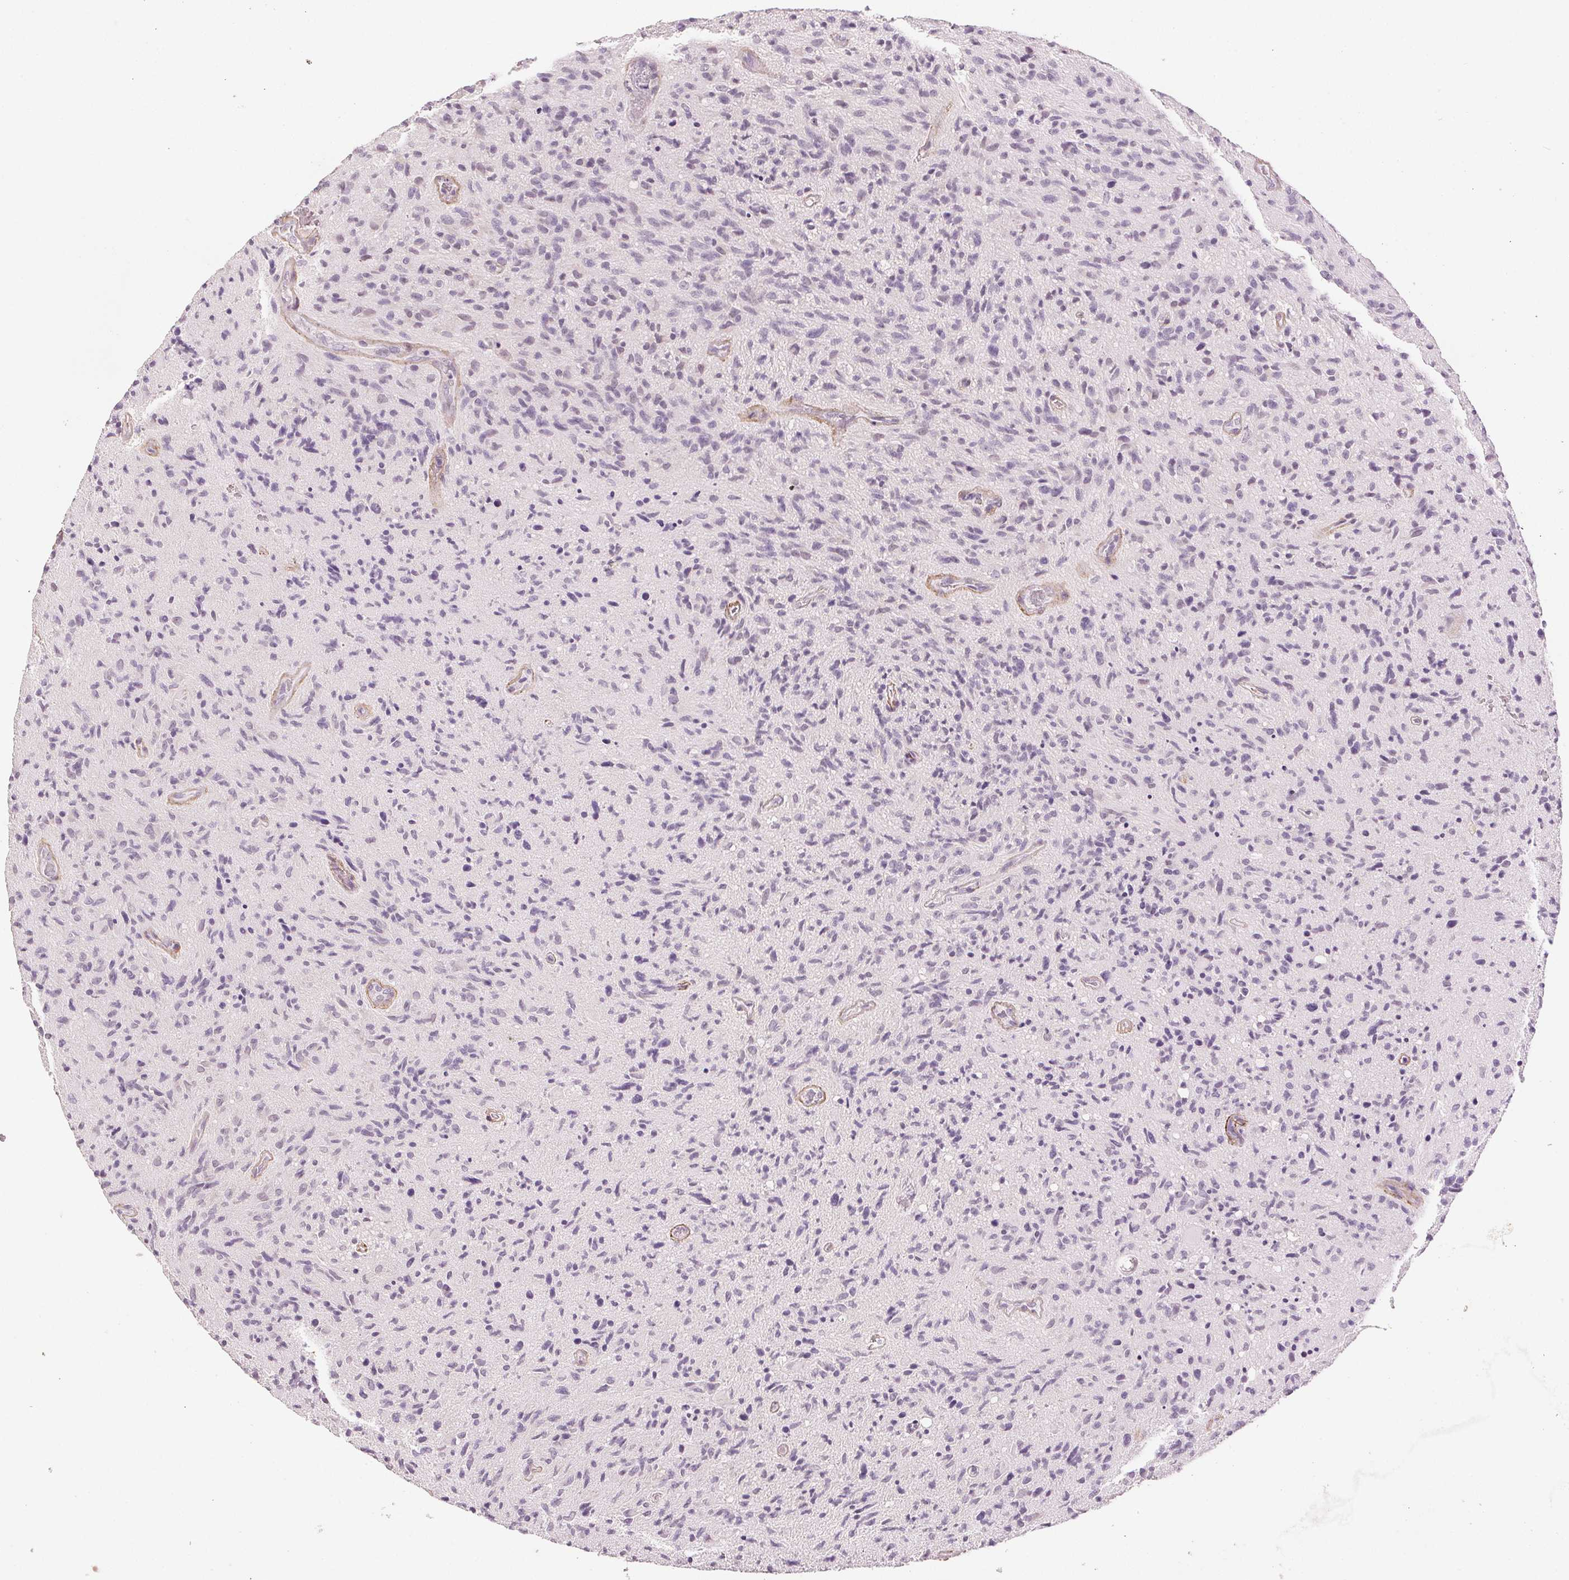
{"staining": {"intensity": "negative", "quantity": "none", "location": "none"}, "tissue": "glioma", "cell_type": "Tumor cells", "image_type": "cancer", "snomed": [{"axis": "morphology", "description": "Glioma, malignant, High grade"}, {"axis": "topography", "description": "Brain"}], "caption": "IHC histopathology image of neoplastic tissue: malignant high-grade glioma stained with DAB (3,3'-diaminobenzidine) demonstrates no significant protein expression in tumor cells.", "gene": "FBN1", "patient": {"sex": "male", "age": 54}}